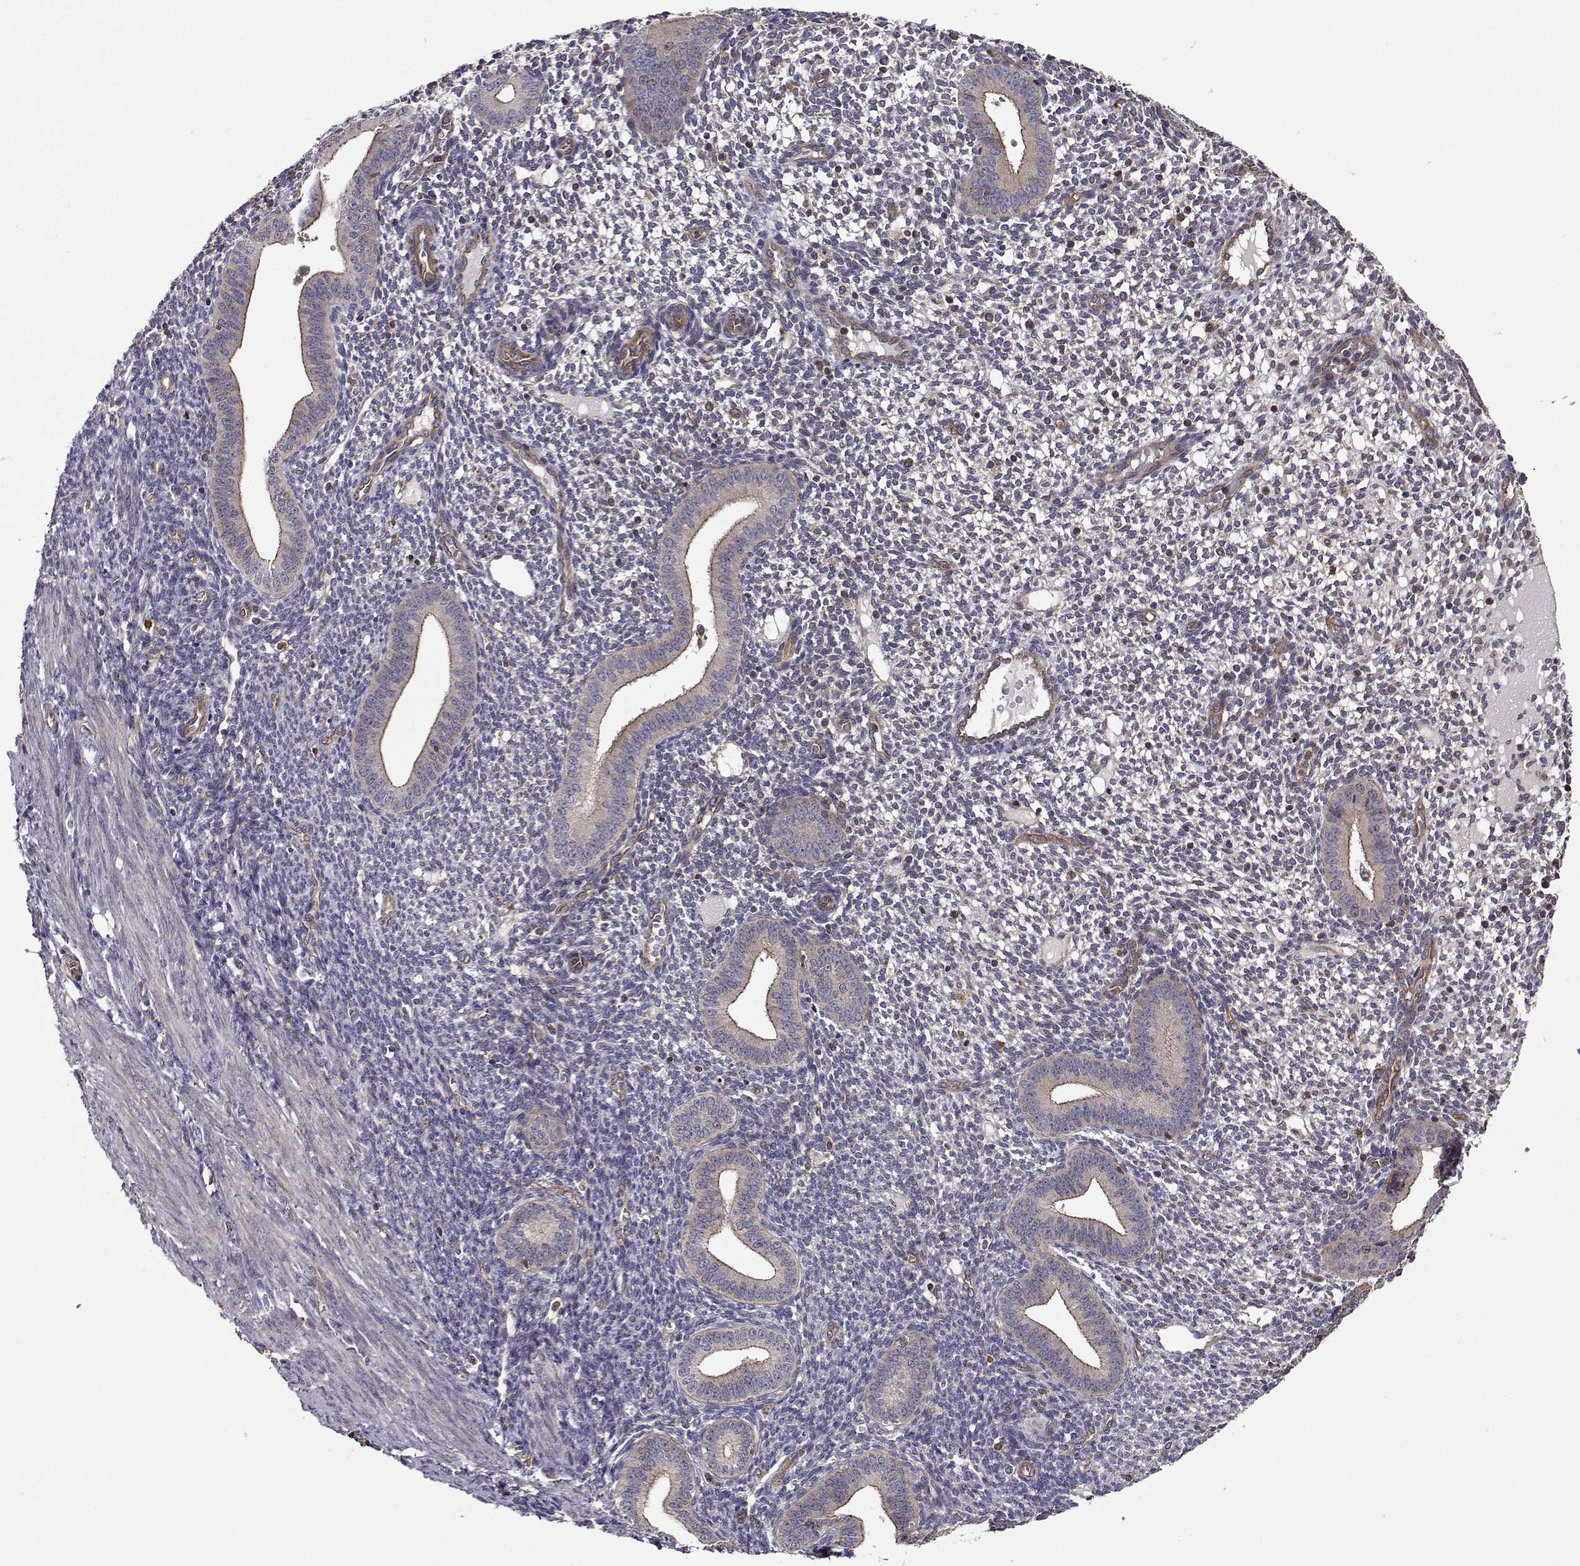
{"staining": {"intensity": "negative", "quantity": "none", "location": "none"}, "tissue": "endometrium", "cell_type": "Cells in endometrial stroma", "image_type": "normal", "snomed": [{"axis": "morphology", "description": "Normal tissue, NOS"}, {"axis": "topography", "description": "Endometrium"}], "caption": "This is a photomicrograph of immunohistochemistry staining of benign endometrium, which shows no positivity in cells in endometrial stroma.", "gene": "ITGB8", "patient": {"sex": "female", "age": 40}}